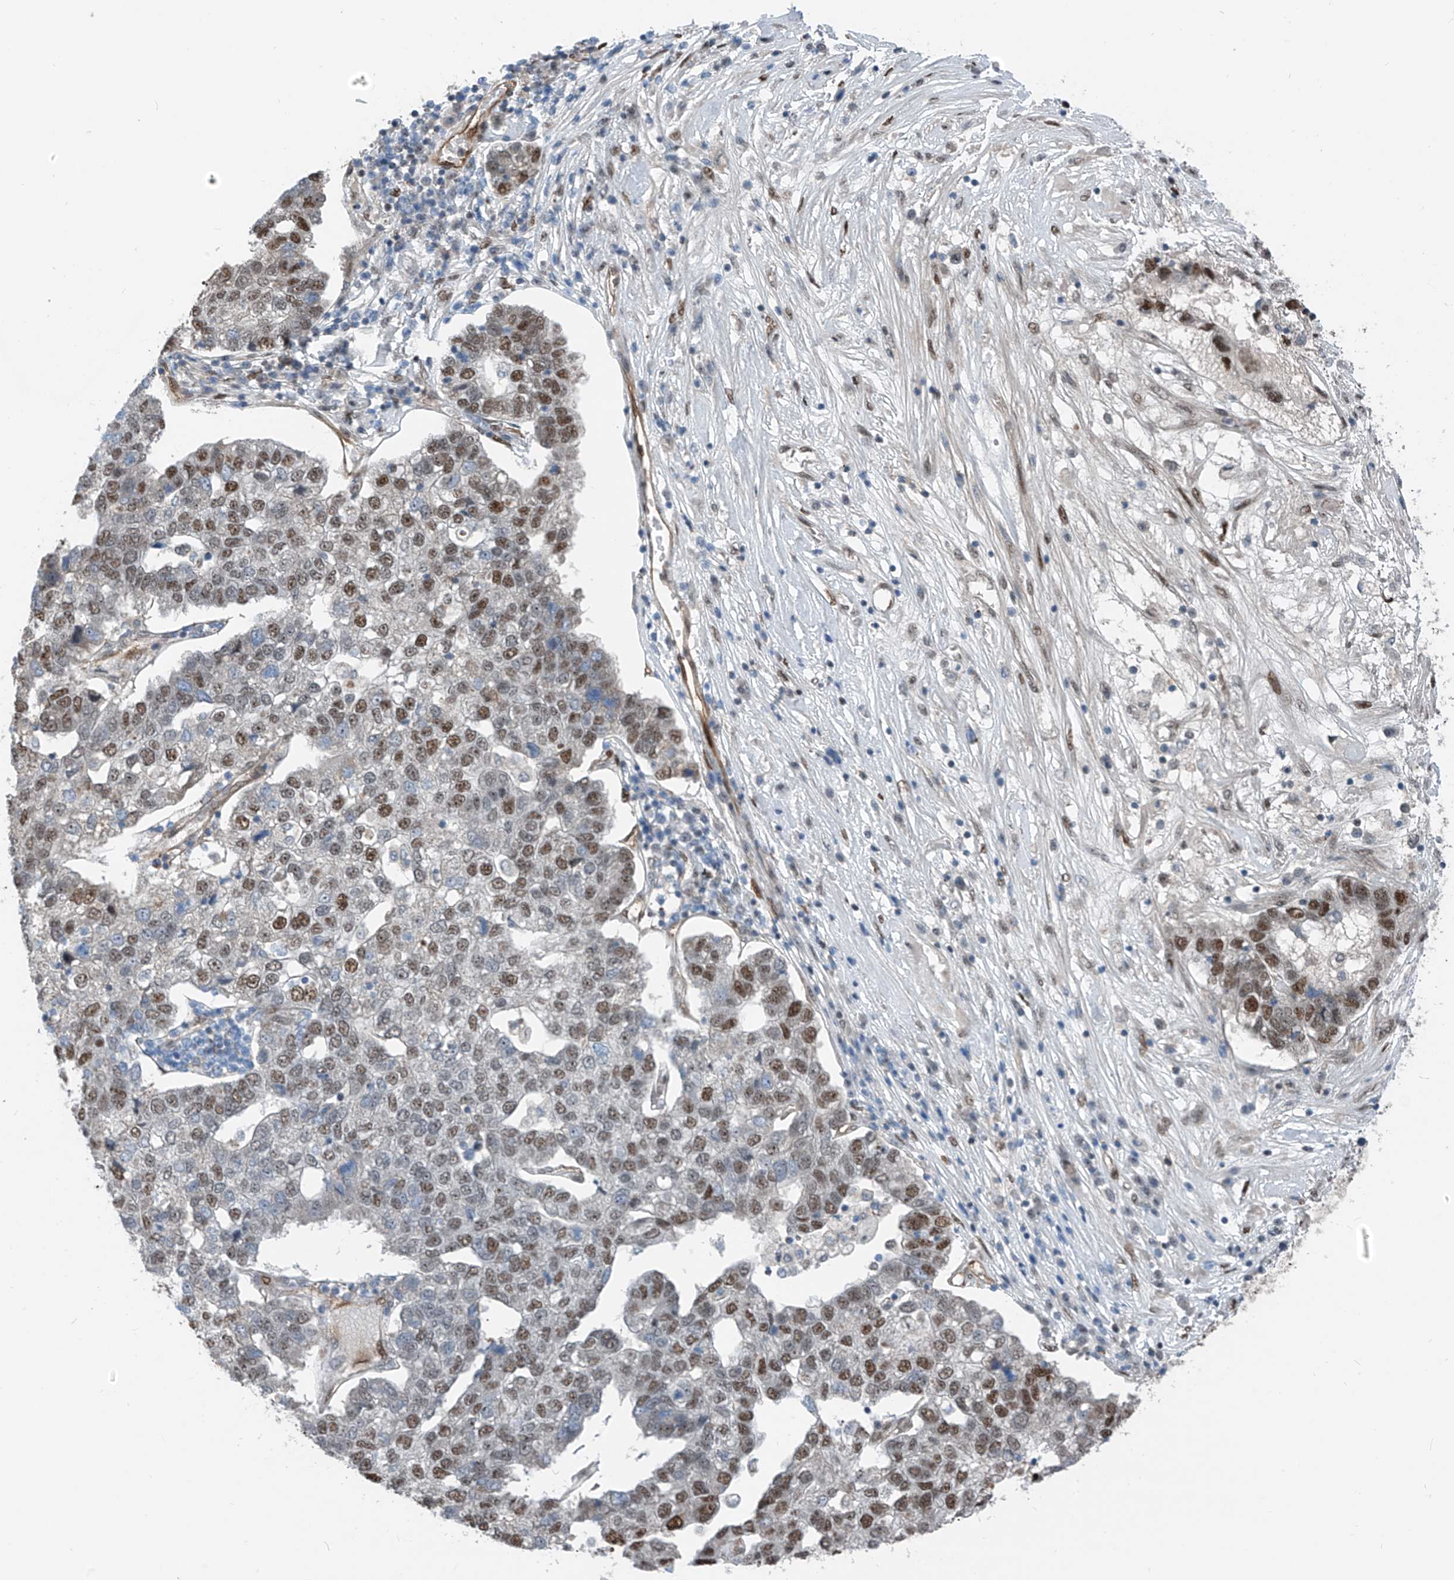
{"staining": {"intensity": "moderate", "quantity": ">75%", "location": "nuclear"}, "tissue": "pancreatic cancer", "cell_type": "Tumor cells", "image_type": "cancer", "snomed": [{"axis": "morphology", "description": "Adenocarcinoma, NOS"}, {"axis": "topography", "description": "Pancreas"}], "caption": "The histopathology image demonstrates staining of pancreatic cancer (adenocarcinoma), revealing moderate nuclear protein positivity (brown color) within tumor cells.", "gene": "RBP7", "patient": {"sex": "female", "age": 61}}